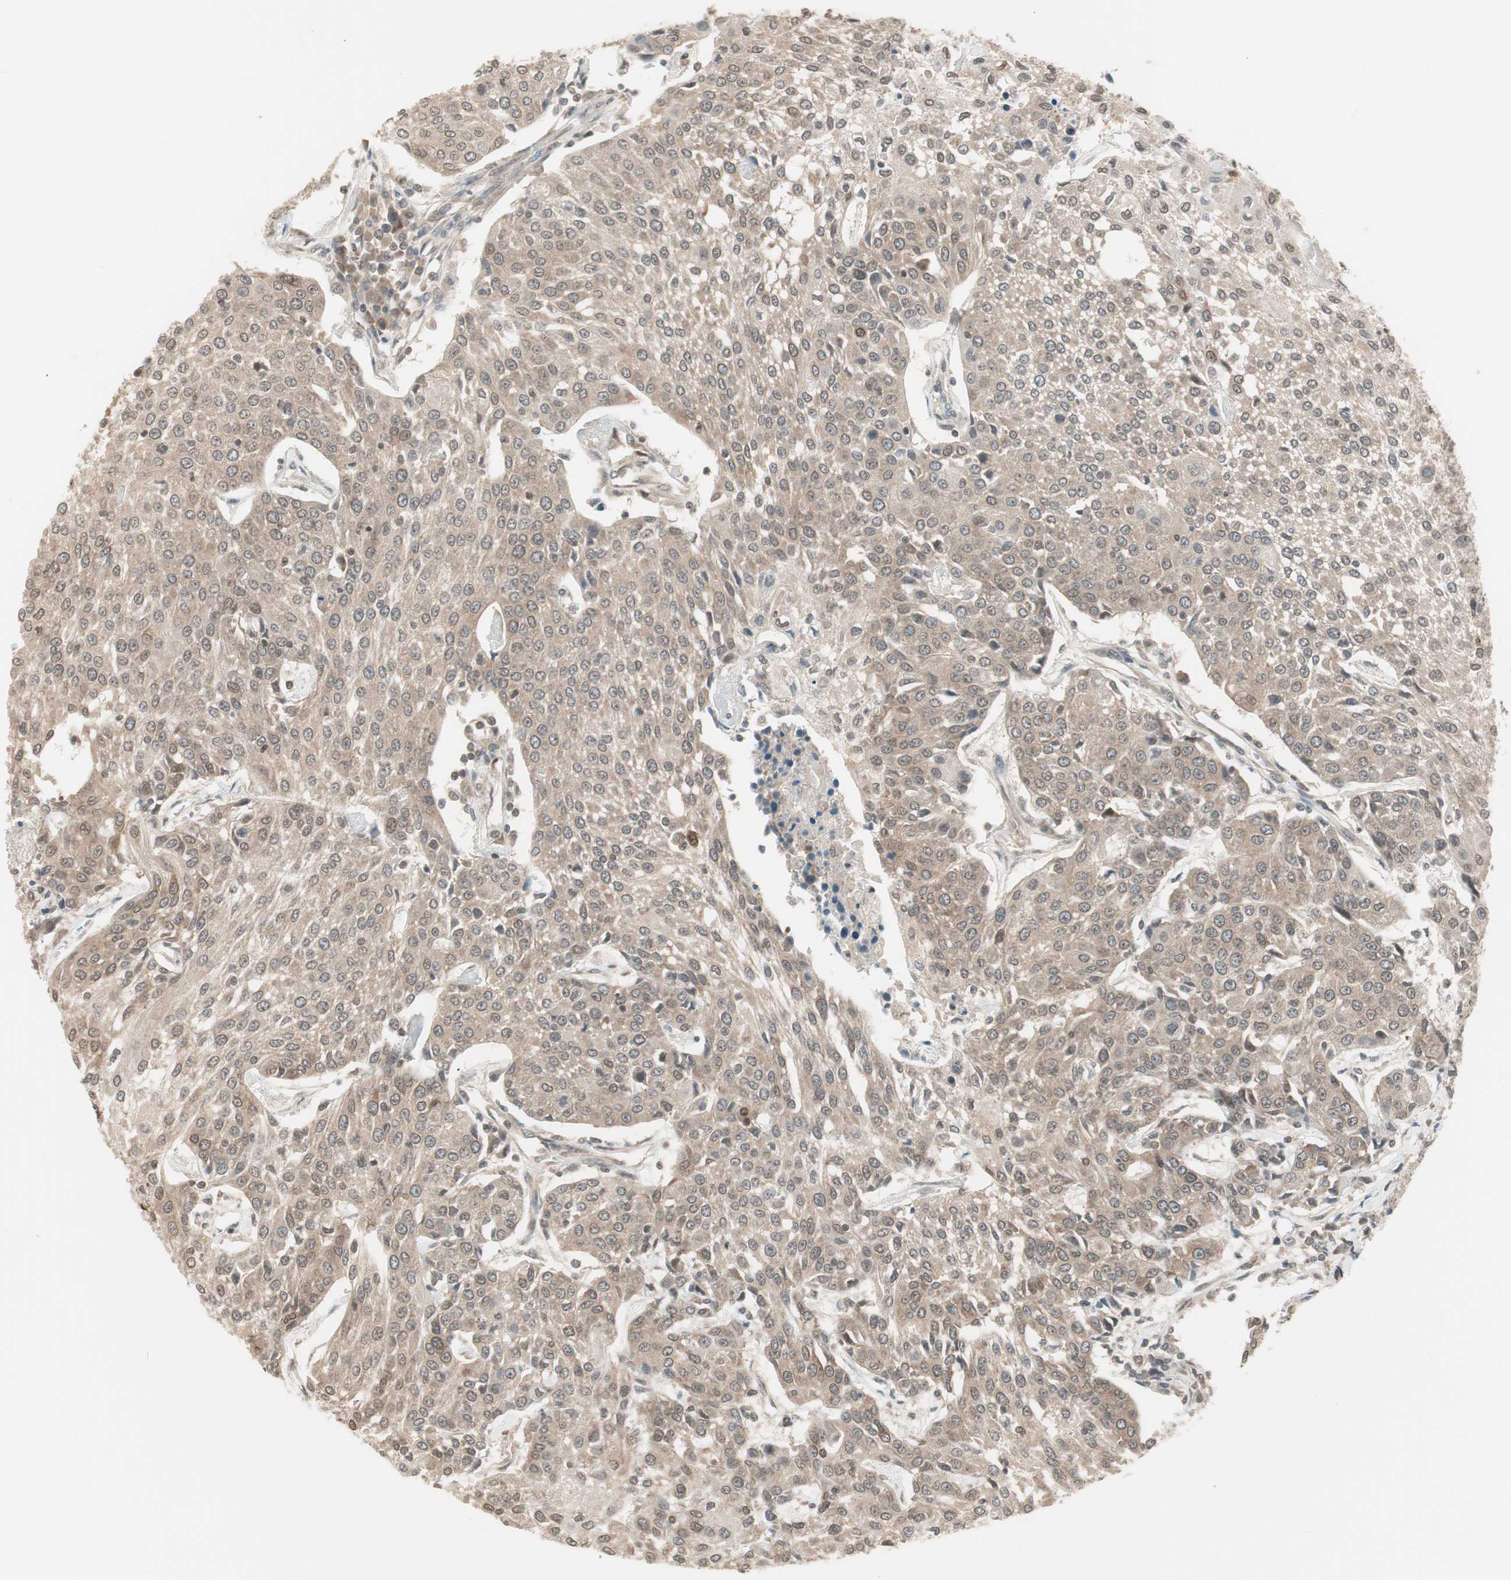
{"staining": {"intensity": "weak", "quantity": ">75%", "location": "cytoplasmic/membranous"}, "tissue": "urothelial cancer", "cell_type": "Tumor cells", "image_type": "cancer", "snomed": [{"axis": "morphology", "description": "Urothelial carcinoma, High grade"}, {"axis": "topography", "description": "Urinary bladder"}], "caption": "Weak cytoplasmic/membranous protein expression is identified in approximately >75% of tumor cells in urothelial cancer.", "gene": "UBE2I", "patient": {"sex": "female", "age": 85}}